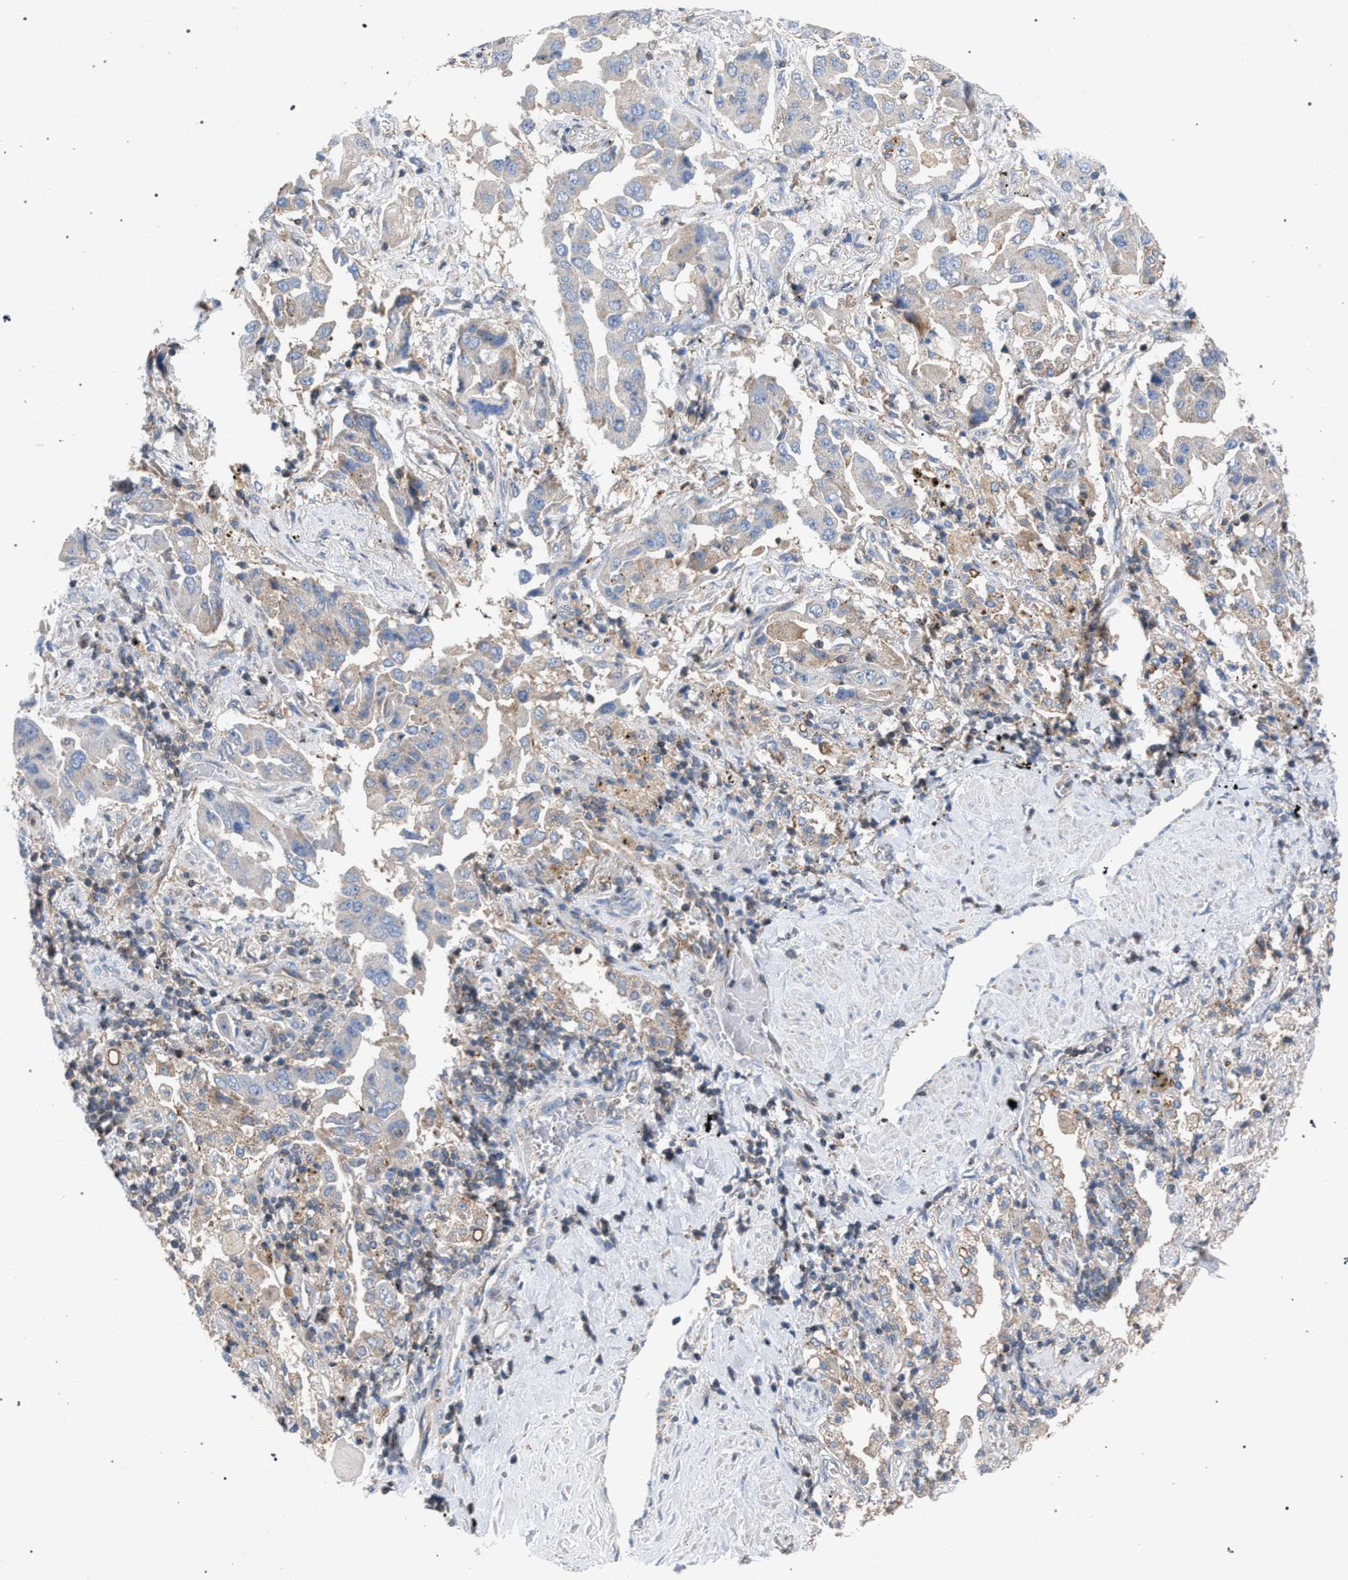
{"staining": {"intensity": "negative", "quantity": "none", "location": "none"}, "tissue": "lung cancer", "cell_type": "Tumor cells", "image_type": "cancer", "snomed": [{"axis": "morphology", "description": "Adenocarcinoma, NOS"}, {"axis": "topography", "description": "Lung"}], "caption": "DAB (3,3'-diaminobenzidine) immunohistochemical staining of lung adenocarcinoma displays no significant positivity in tumor cells.", "gene": "VPS13A", "patient": {"sex": "female", "age": 65}}